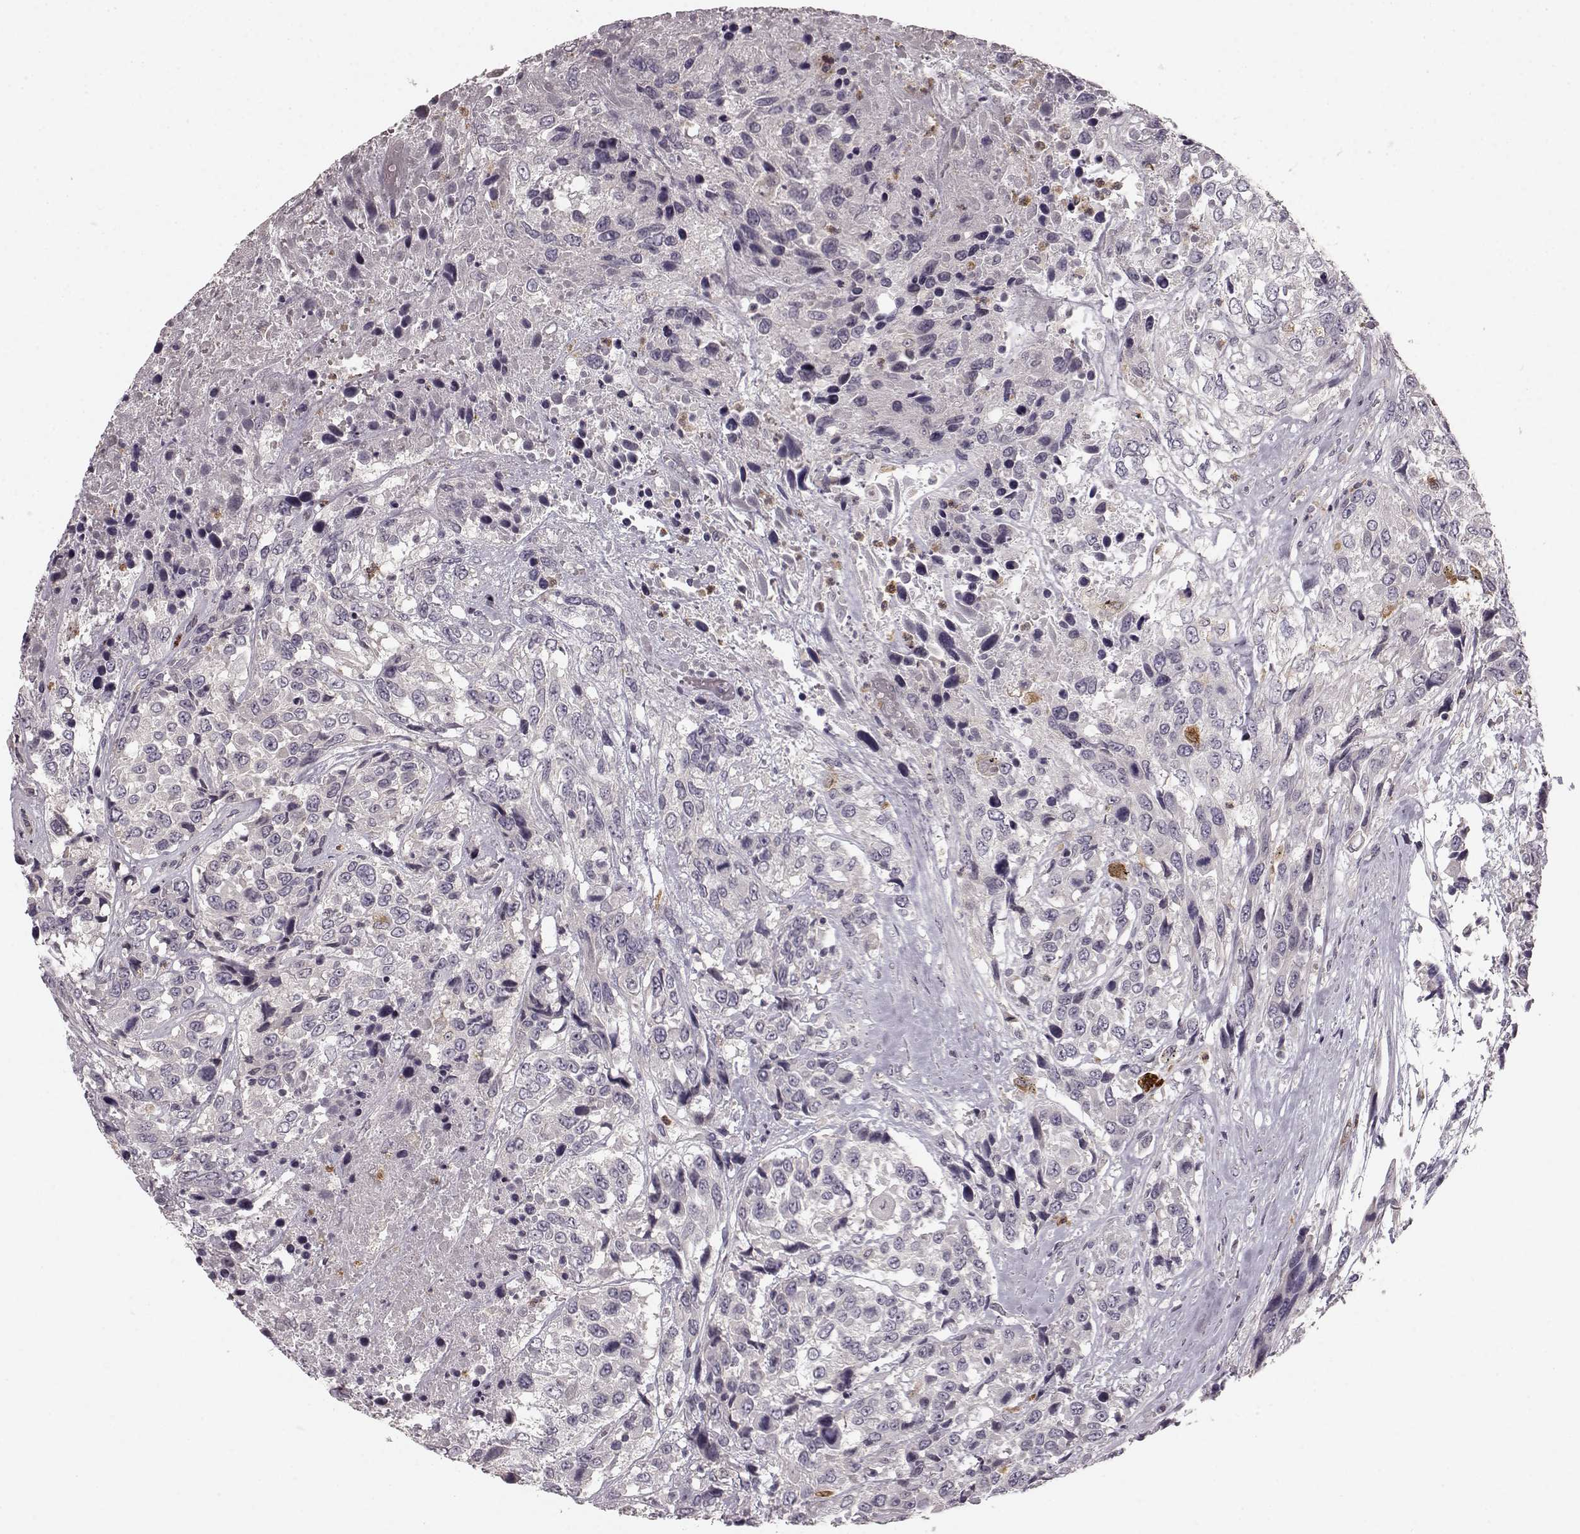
{"staining": {"intensity": "negative", "quantity": "none", "location": "none"}, "tissue": "urothelial cancer", "cell_type": "Tumor cells", "image_type": "cancer", "snomed": [{"axis": "morphology", "description": "Urothelial carcinoma, High grade"}, {"axis": "topography", "description": "Urinary bladder"}], "caption": "A high-resolution micrograph shows IHC staining of urothelial cancer, which shows no significant positivity in tumor cells. (DAB IHC visualized using brightfield microscopy, high magnification).", "gene": "CHIT1", "patient": {"sex": "female", "age": 70}}